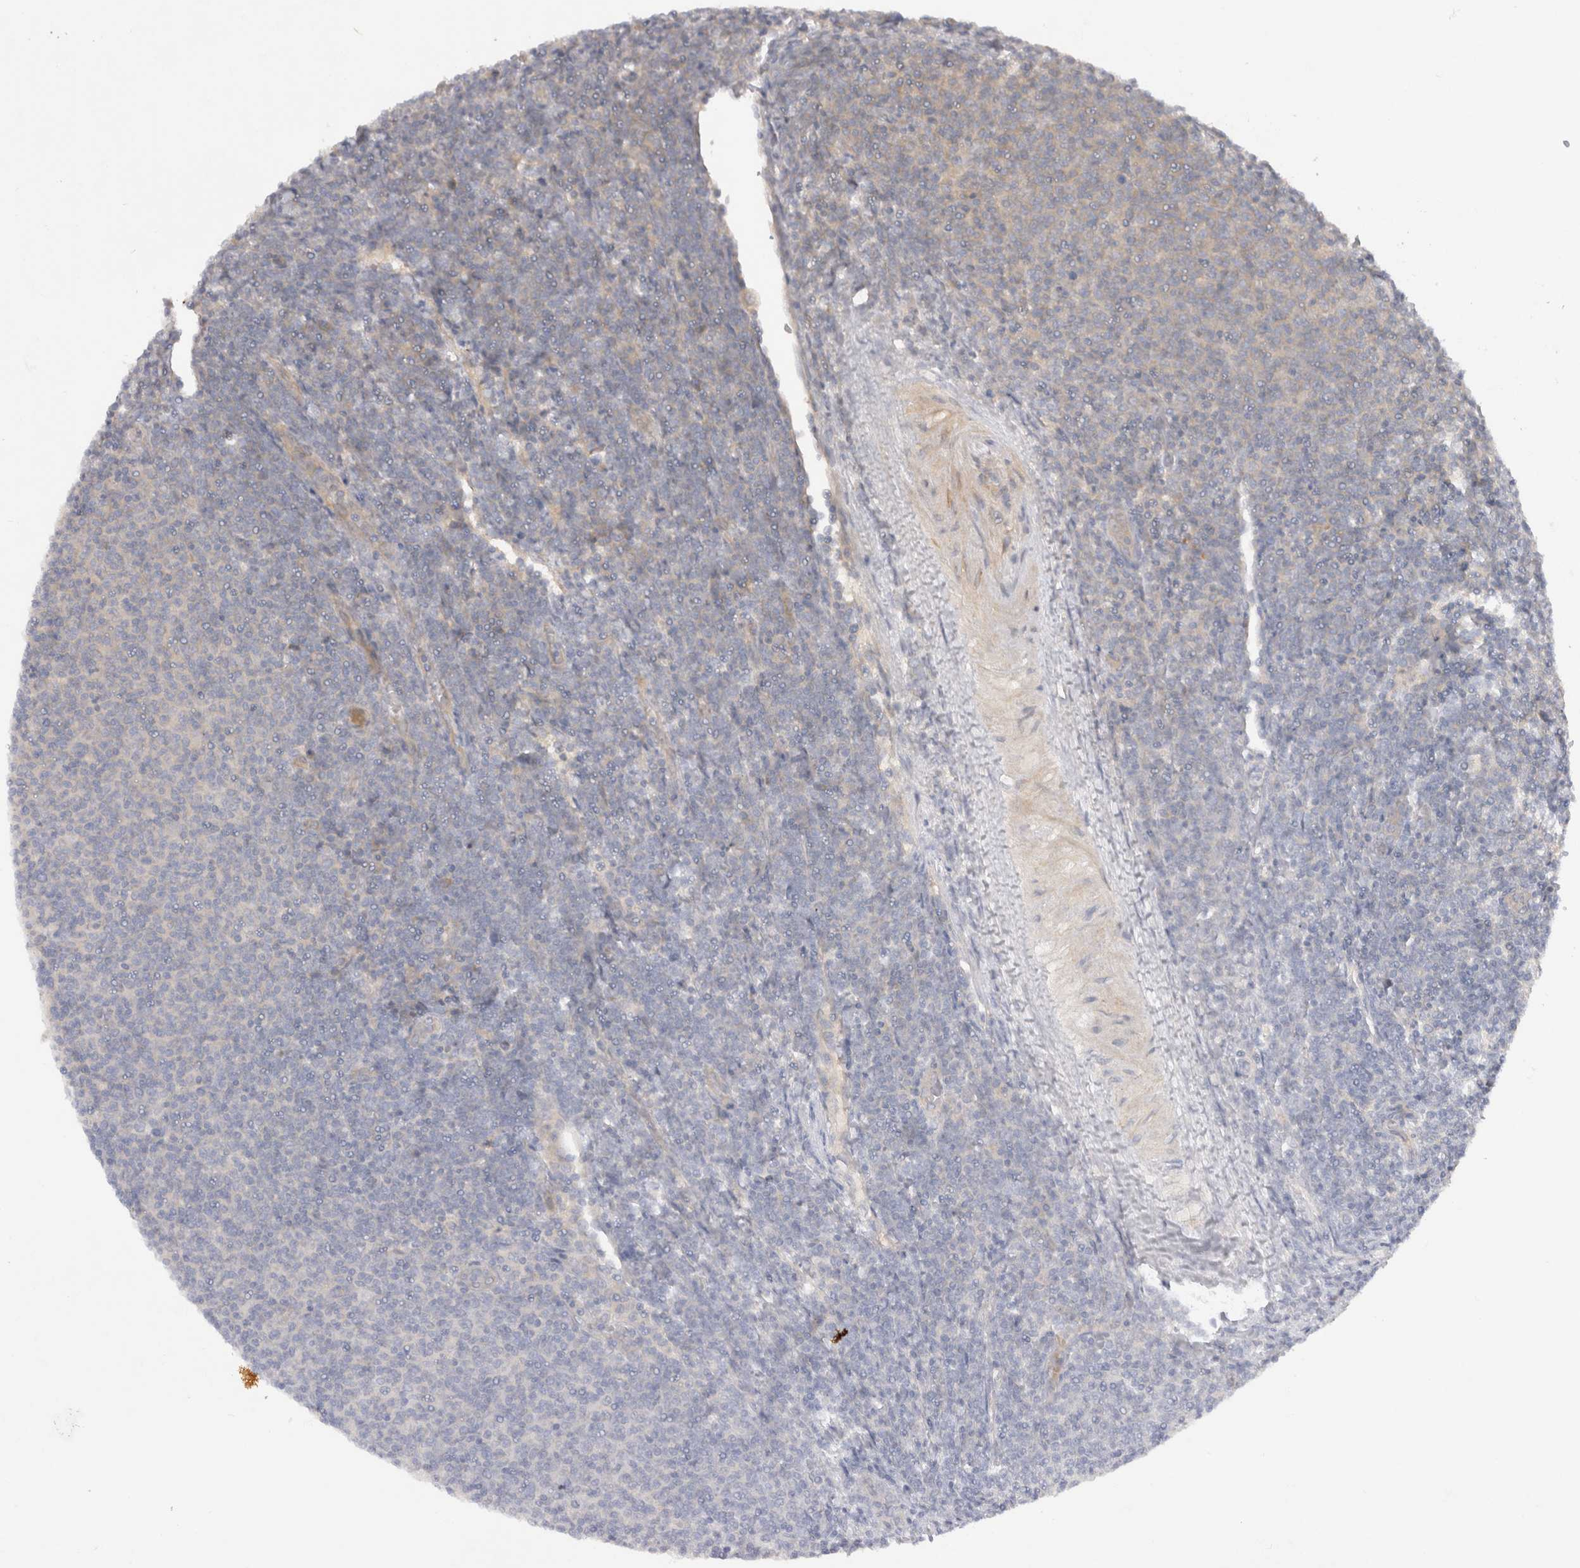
{"staining": {"intensity": "negative", "quantity": "none", "location": "none"}, "tissue": "lymphoma", "cell_type": "Tumor cells", "image_type": "cancer", "snomed": [{"axis": "morphology", "description": "Malignant lymphoma, non-Hodgkin's type, Low grade"}, {"axis": "topography", "description": "Lymph node"}], "caption": "Immunohistochemical staining of human lymphoma demonstrates no significant positivity in tumor cells. (DAB IHC, high magnification).", "gene": "PPP1R42", "patient": {"sex": "male", "age": 66}}